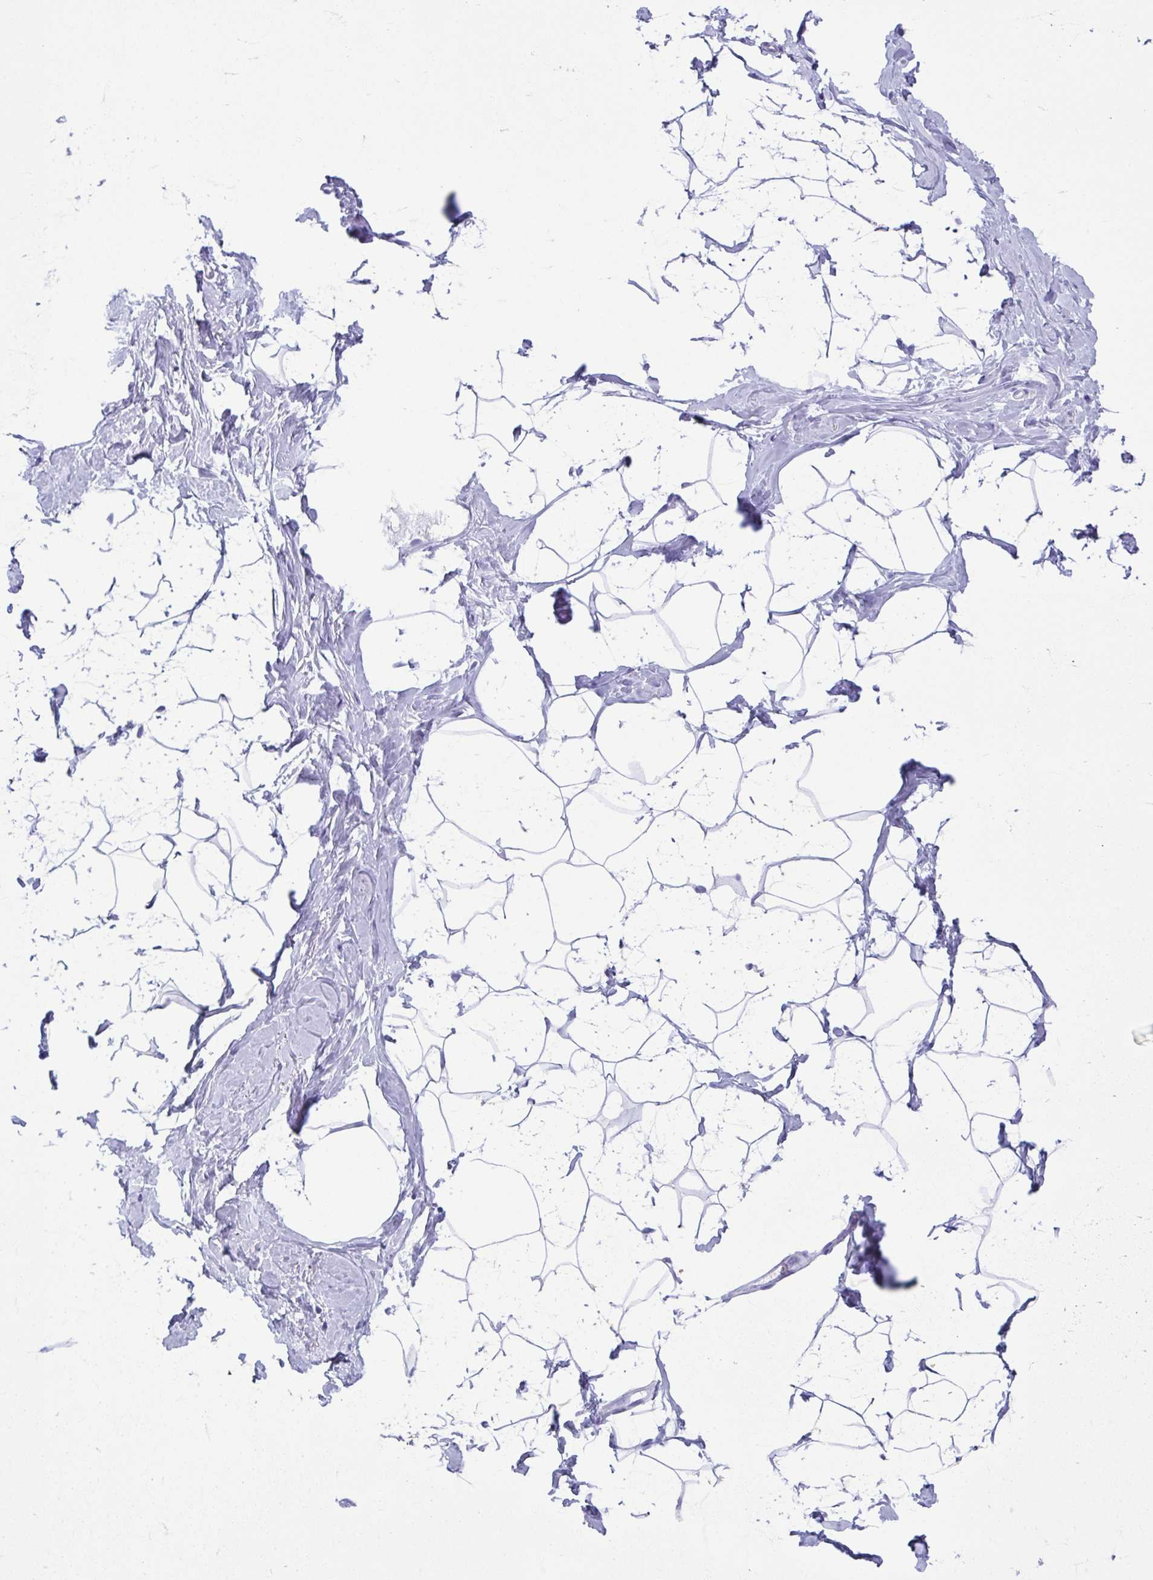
{"staining": {"intensity": "negative", "quantity": "none", "location": "none"}, "tissue": "breast", "cell_type": "Adipocytes", "image_type": "normal", "snomed": [{"axis": "morphology", "description": "Normal tissue, NOS"}, {"axis": "topography", "description": "Breast"}], "caption": "Immunohistochemical staining of normal human breast reveals no significant positivity in adipocytes.", "gene": "TCEAL3", "patient": {"sex": "female", "age": 32}}